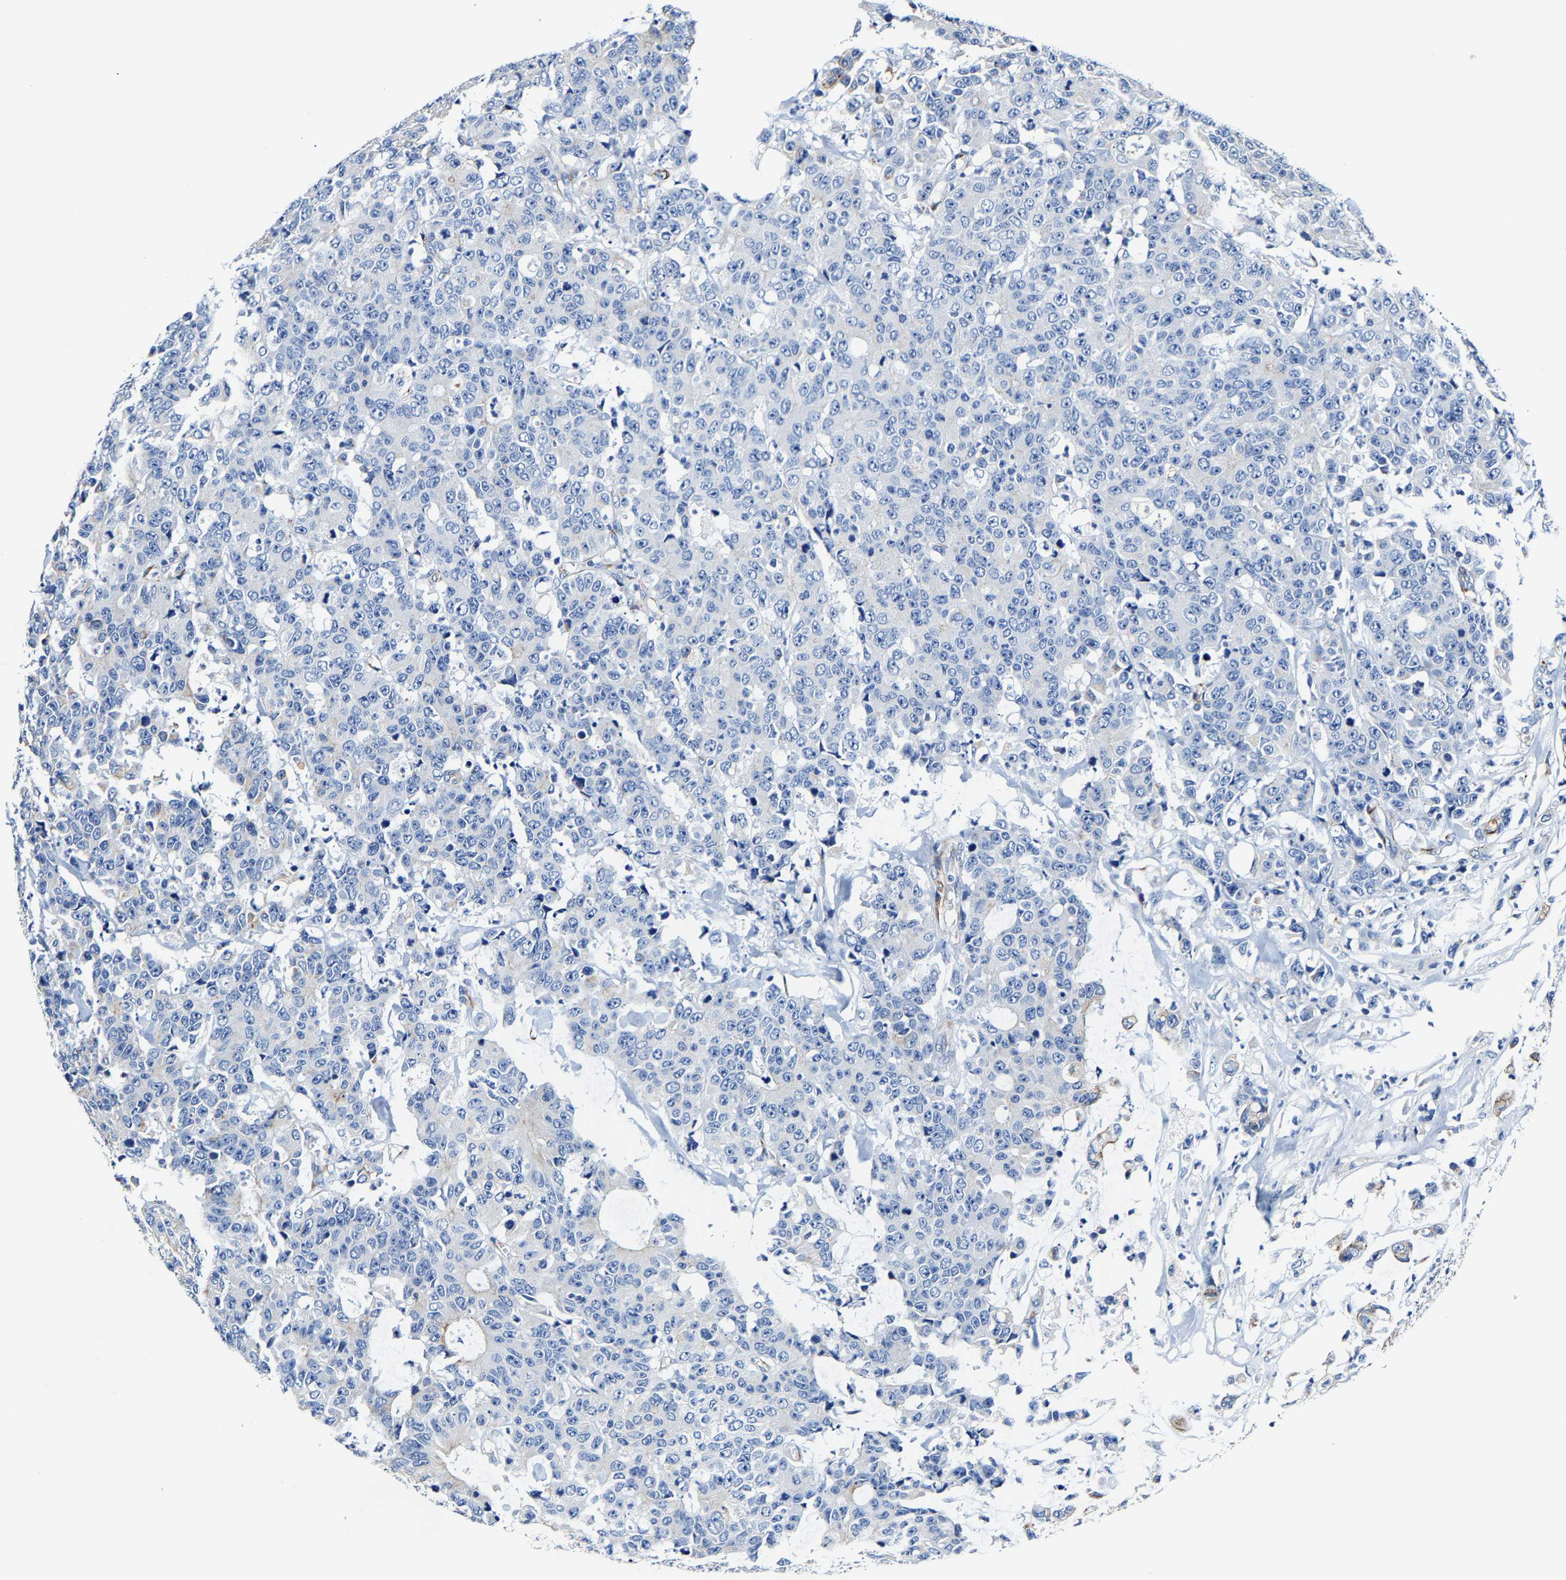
{"staining": {"intensity": "negative", "quantity": "none", "location": "none"}, "tissue": "colorectal cancer", "cell_type": "Tumor cells", "image_type": "cancer", "snomed": [{"axis": "morphology", "description": "Adenocarcinoma, NOS"}, {"axis": "topography", "description": "Colon"}], "caption": "Adenocarcinoma (colorectal) was stained to show a protein in brown. There is no significant staining in tumor cells. Nuclei are stained in blue.", "gene": "MMEL1", "patient": {"sex": "female", "age": 86}}